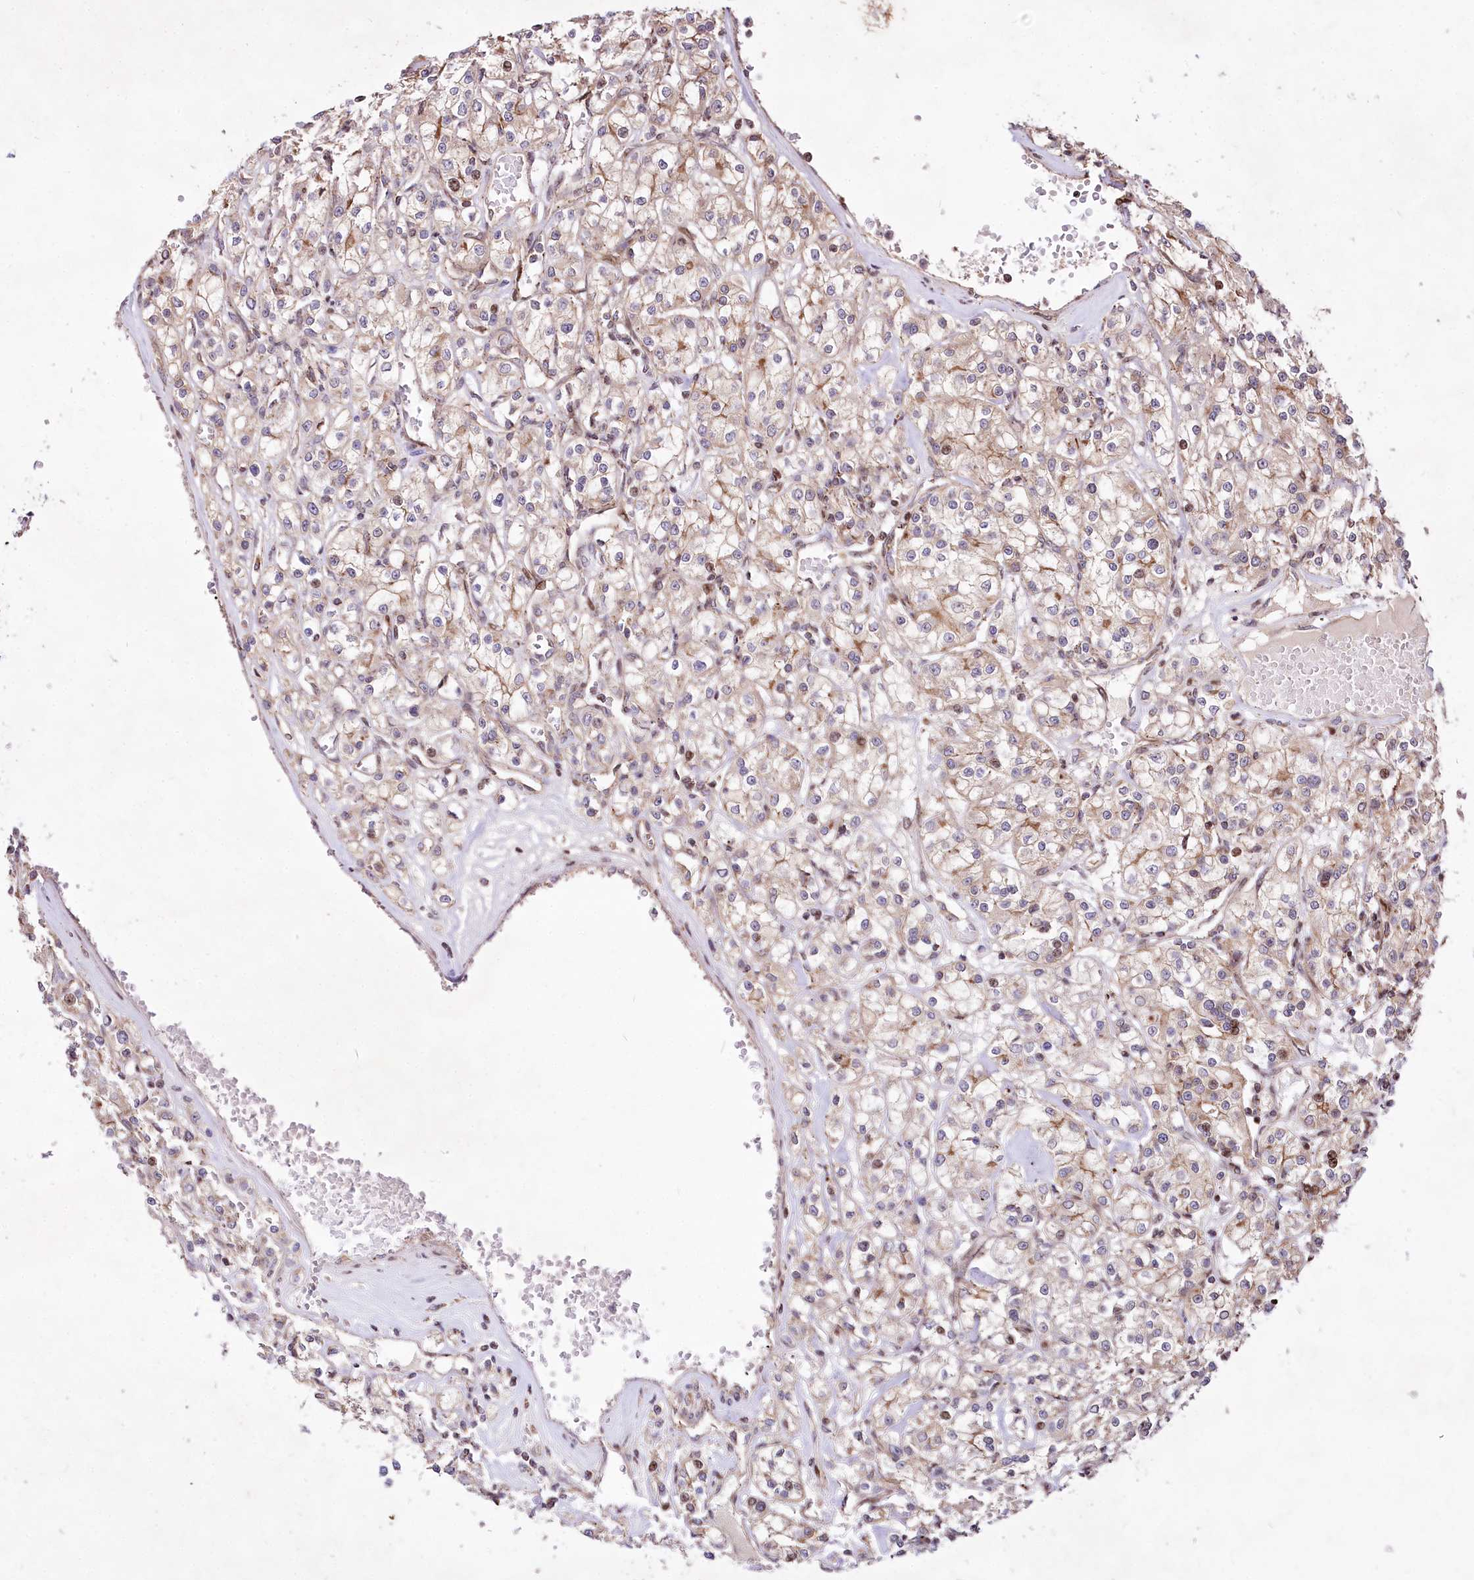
{"staining": {"intensity": "moderate", "quantity": "<25%", "location": "cytoplasmic/membranous"}, "tissue": "renal cancer", "cell_type": "Tumor cells", "image_type": "cancer", "snomed": [{"axis": "morphology", "description": "Adenocarcinoma, NOS"}, {"axis": "topography", "description": "Kidney"}], "caption": "Renal cancer stained for a protein (brown) displays moderate cytoplasmic/membranous positive staining in about <25% of tumor cells.", "gene": "ZFYVE27", "patient": {"sex": "female", "age": 59}}